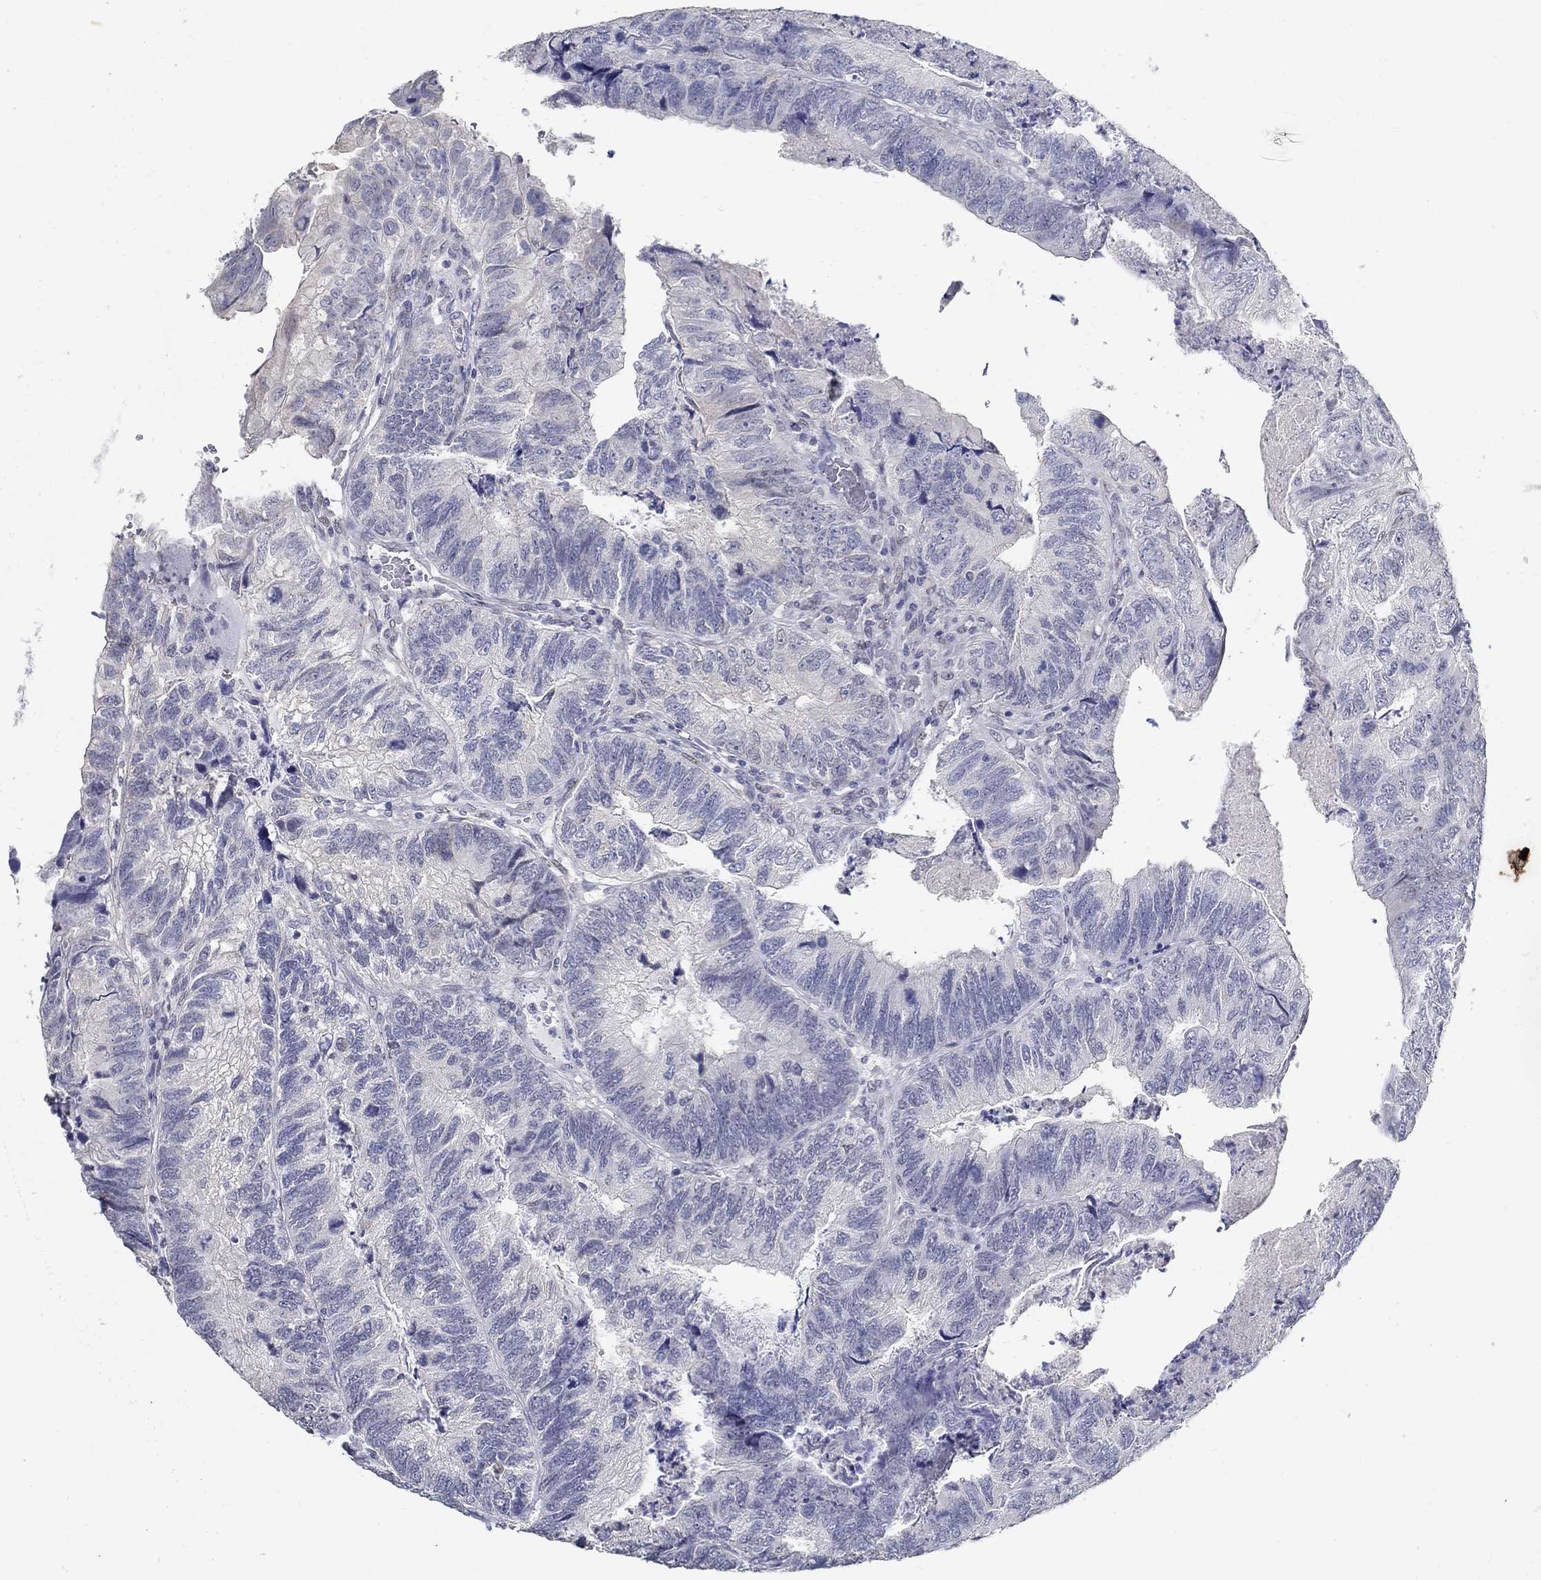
{"staining": {"intensity": "negative", "quantity": "none", "location": "none"}, "tissue": "colorectal cancer", "cell_type": "Tumor cells", "image_type": "cancer", "snomed": [{"axis": "morphology", "description": "Adenocarcinoma, NOS"}, {"axis": "topography", "description": "Colon"}], "caption": "An immunohistochemistry micrograph of colorectal cancer (adenocarcinoma) is shown. There is no staining in tumor cells of colorectal cancer (adenocarcinoma).", "gene": "USP29", "patient": {"sex": "female", "age": 67}}